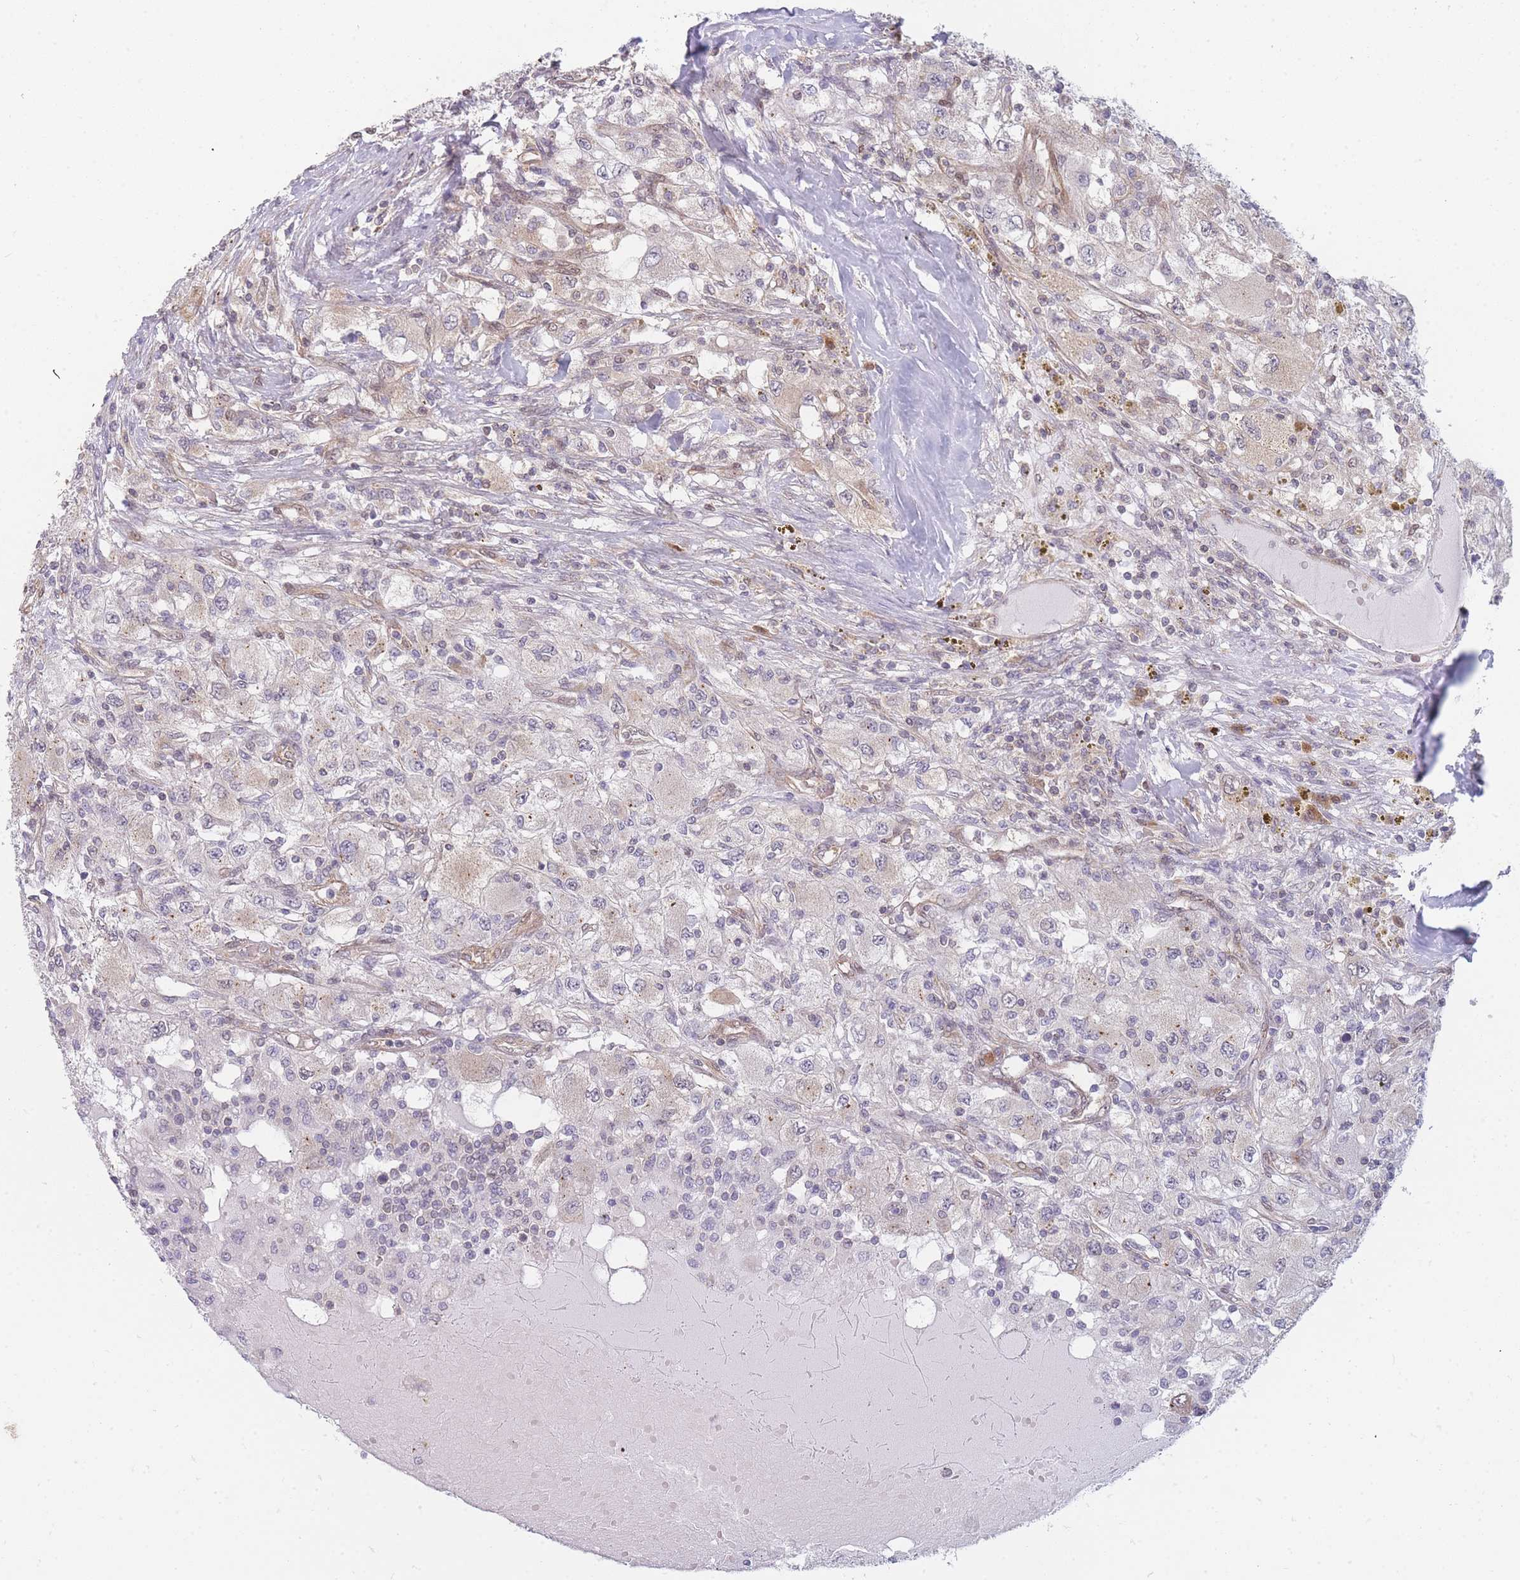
{"staining": {"intensity": "negative", "quantity": "none", "location": "none"}, "tissue": "renal cancer", "cell_type": "Tumor cells", "image_type": "cancer", "snomed": [{"axis": "morphology", "description": "Adenocarcinoma, NOS"}, {"axis": "topography", "description": "Kidney"}], "caption": "Immunohistochemistry micrograph of neoplastic tissue: human renal adenocarcinoma stained with DAB (3,3'-diaminobenzidine) reveals no significant protein positivity in tumor cells. (DAB (3,3'-diaminobenzidine) immunohistochemistry (IHC) visualized using brightfield microscopy, high magnification).", "gene": "MRI1", "patient": {"sex": "female", "age": 67}}